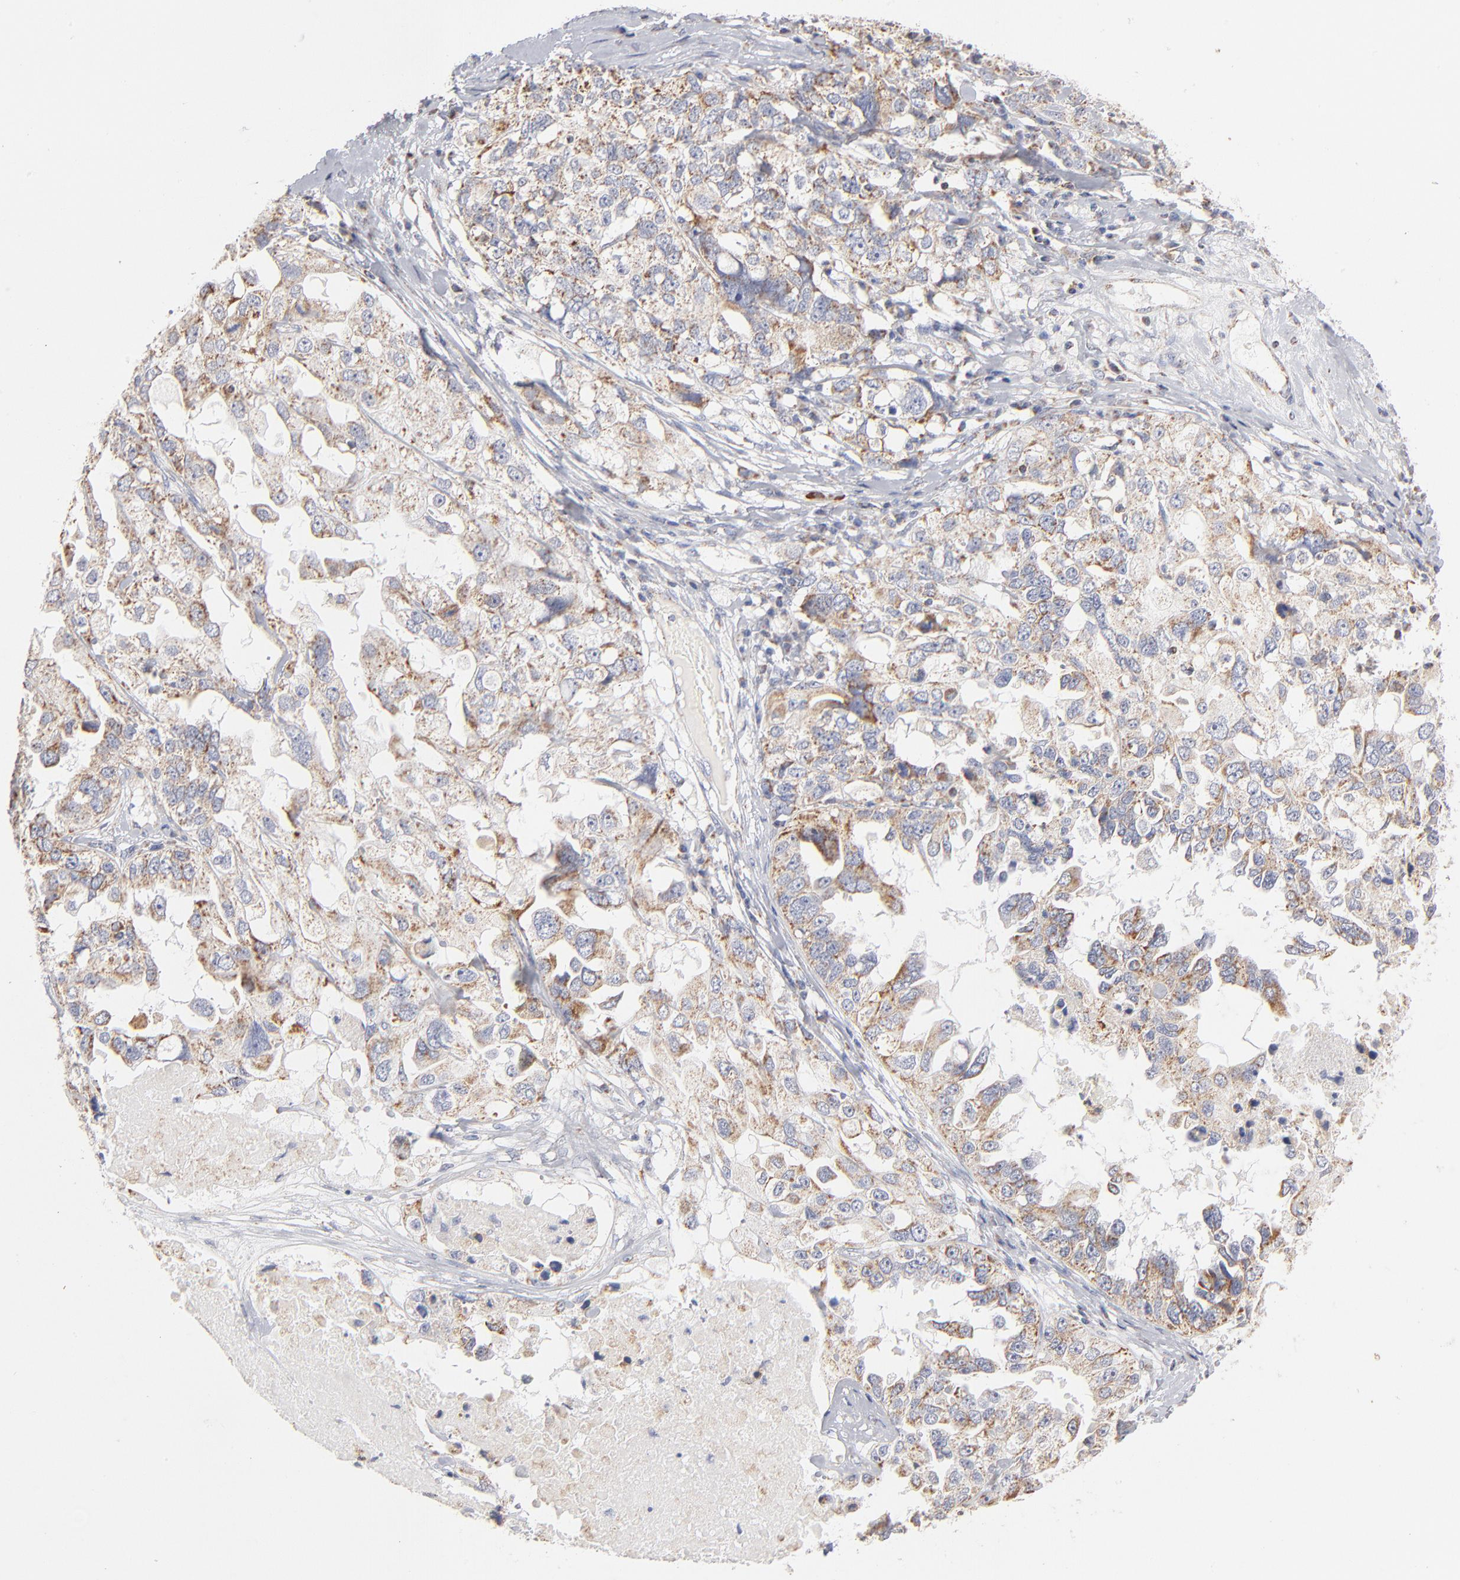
{"staining": {"intensity": "moderate", "quantity": ">75%", "location": "cytoplasmic/membranous"}, "tissue": "ovarian cancer", "cell_type": "Tumor cells", "image_type": "cancer", "snomed": [{"axis": "morphology", "description": "Cystadenocarcinoma, serous, NOS"}, {"axis": "topography", "description": "Ovary"}], "caption": "DAB (3,3'-diaminobenzidine) immunohistochemical staining of human ovarian serous cystadenocarcinoma reveals moderate cytoplasmic/membranous protein staining in about >75% of tumor cells.", "gene": "MRPL58", "patient": {"sex": "female", "age": 82}}